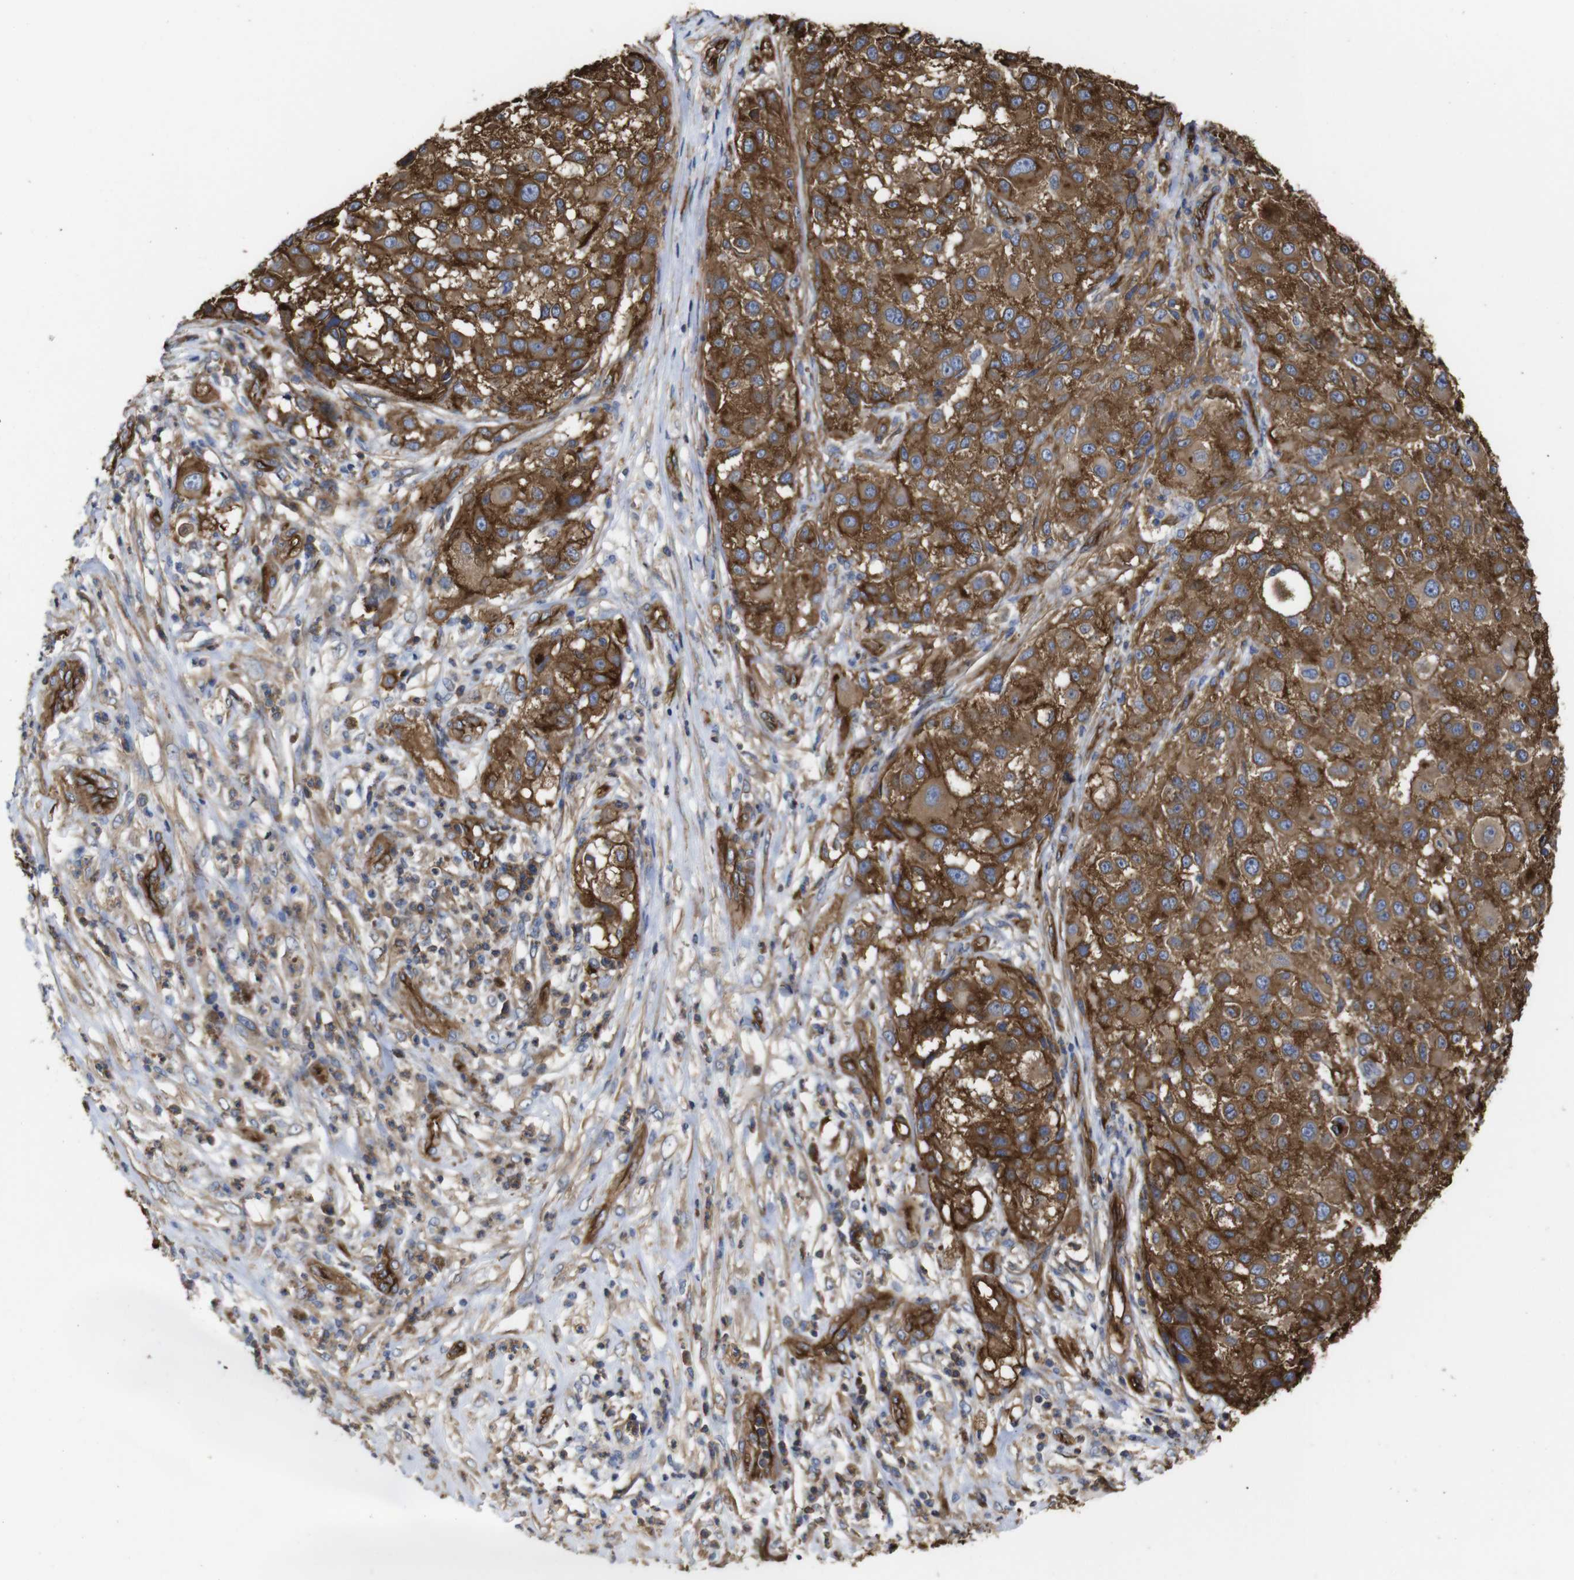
{"staining": {"intensity": "moderate", "quantity": ">75%", "location": "cytoplasmic/membranous"}, "tissue": "melanoma", "cell_type": "Tumor cells", "image_type": "cancer", "snomed": [{"axis": "morphology", "description": "Necrosis, NOS"}, {"axis": "morphology", "description": "Malignant melanoma, NOS"}, {"axis": "topography", "description": "Skin"}], "caption": "Malignant melanoma stained for a protein reveals moderate cytoplasmic/membranous positivity in tumor cells. (DAB (3,3'-diaminobenzidine) IHC with brightfield microscopy, high magnification).", "gene": "SPTBN1", "patient": {"sex": "female", "age": 87}}